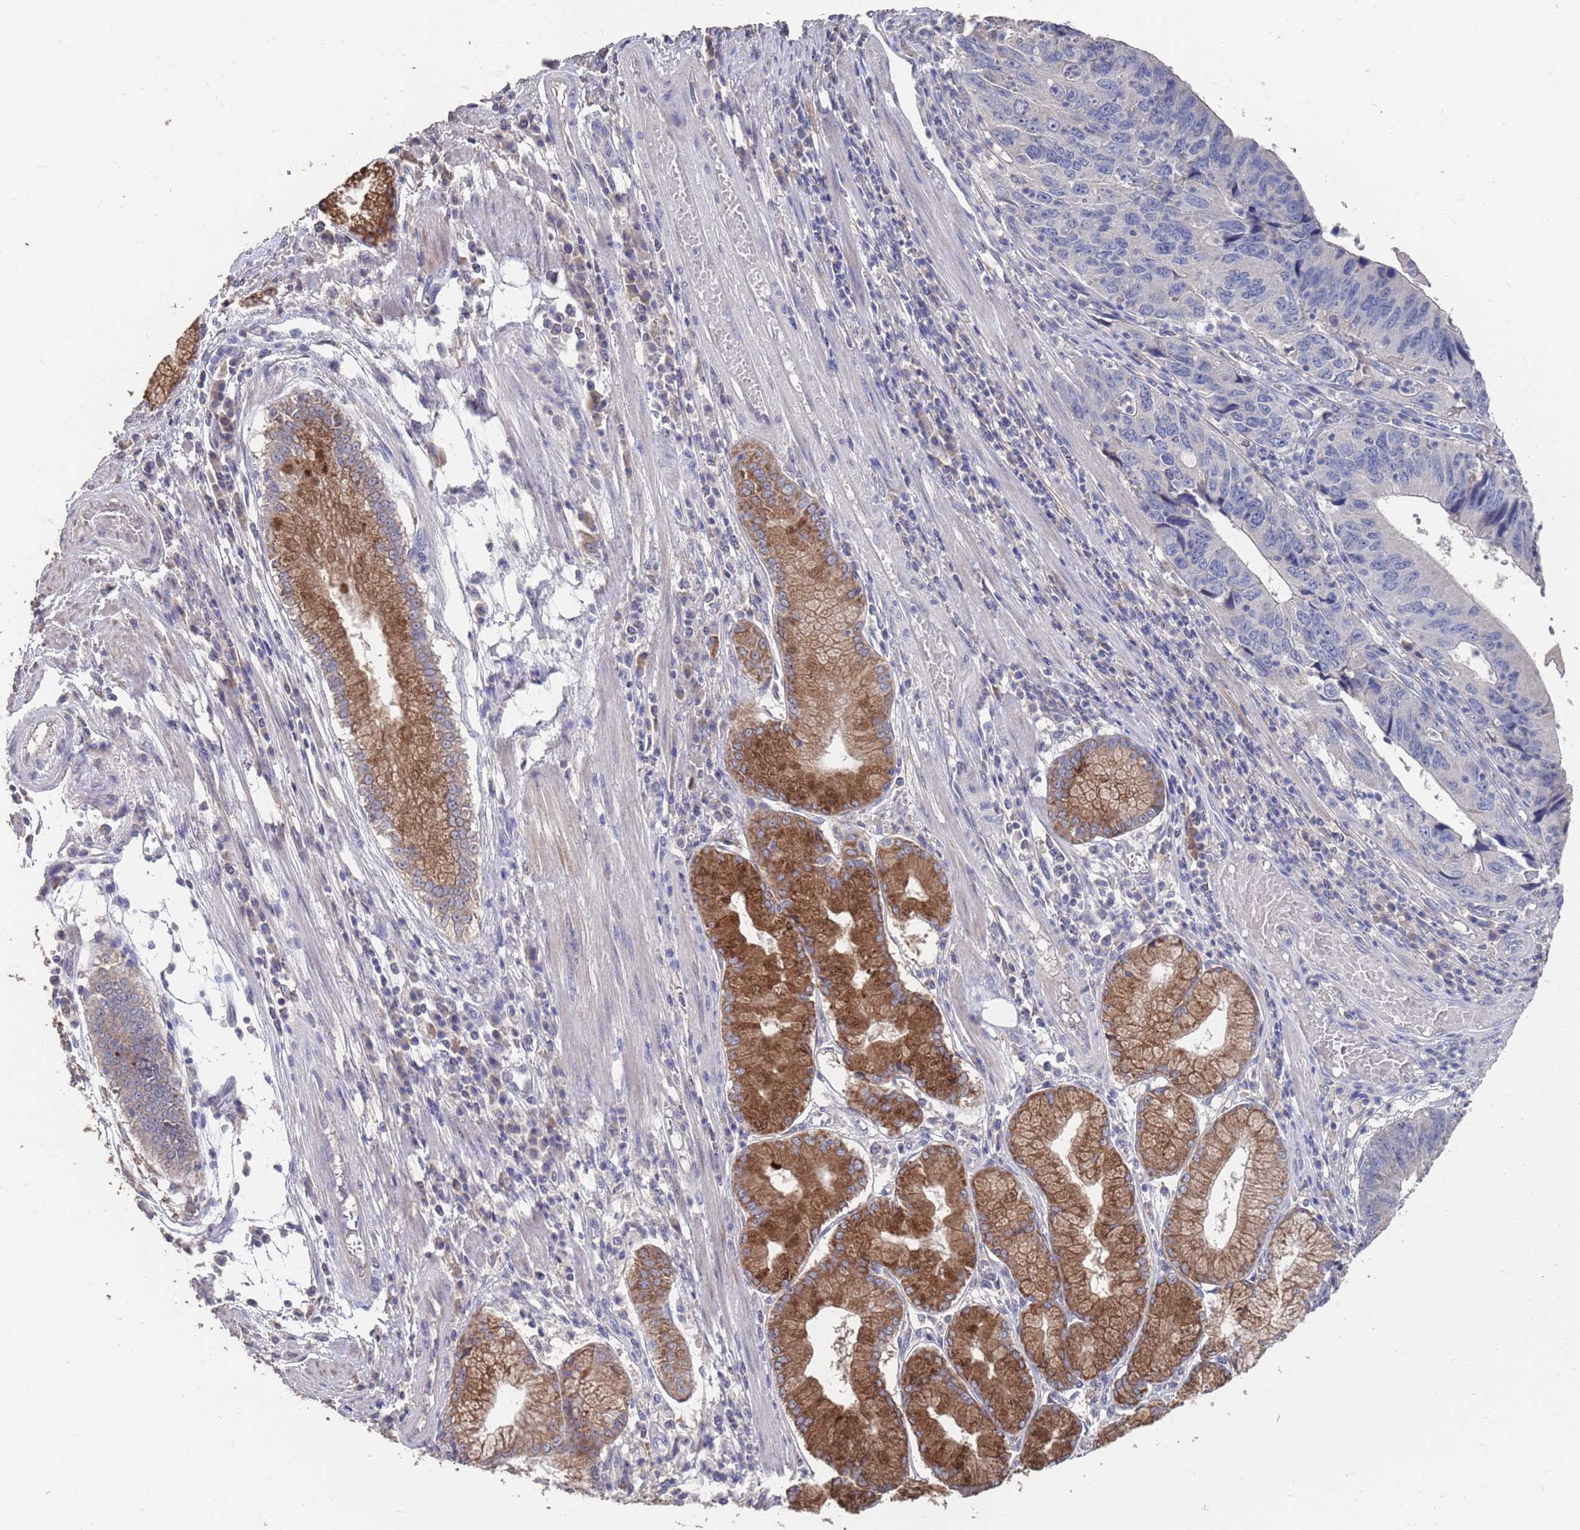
{"staining": {"intensity": "negative", "quantity": "none", "location": "none"}, "tissue": "stomach cancer", "cell_type": "Tumor cells", "image_type": "cancer", "snomed": [{"axis": "morphology", "description": "Adenocarcinoma, NOS"}, {"axis": "topography", "description": "Stomach"}], "caption": "Human stomach cancer (adenocarcinoma) stained for a protein using IHC shows no positivity in tumor cells.", "gene": "BTBD18", "patient": {"sex": "male", "age": 59}}